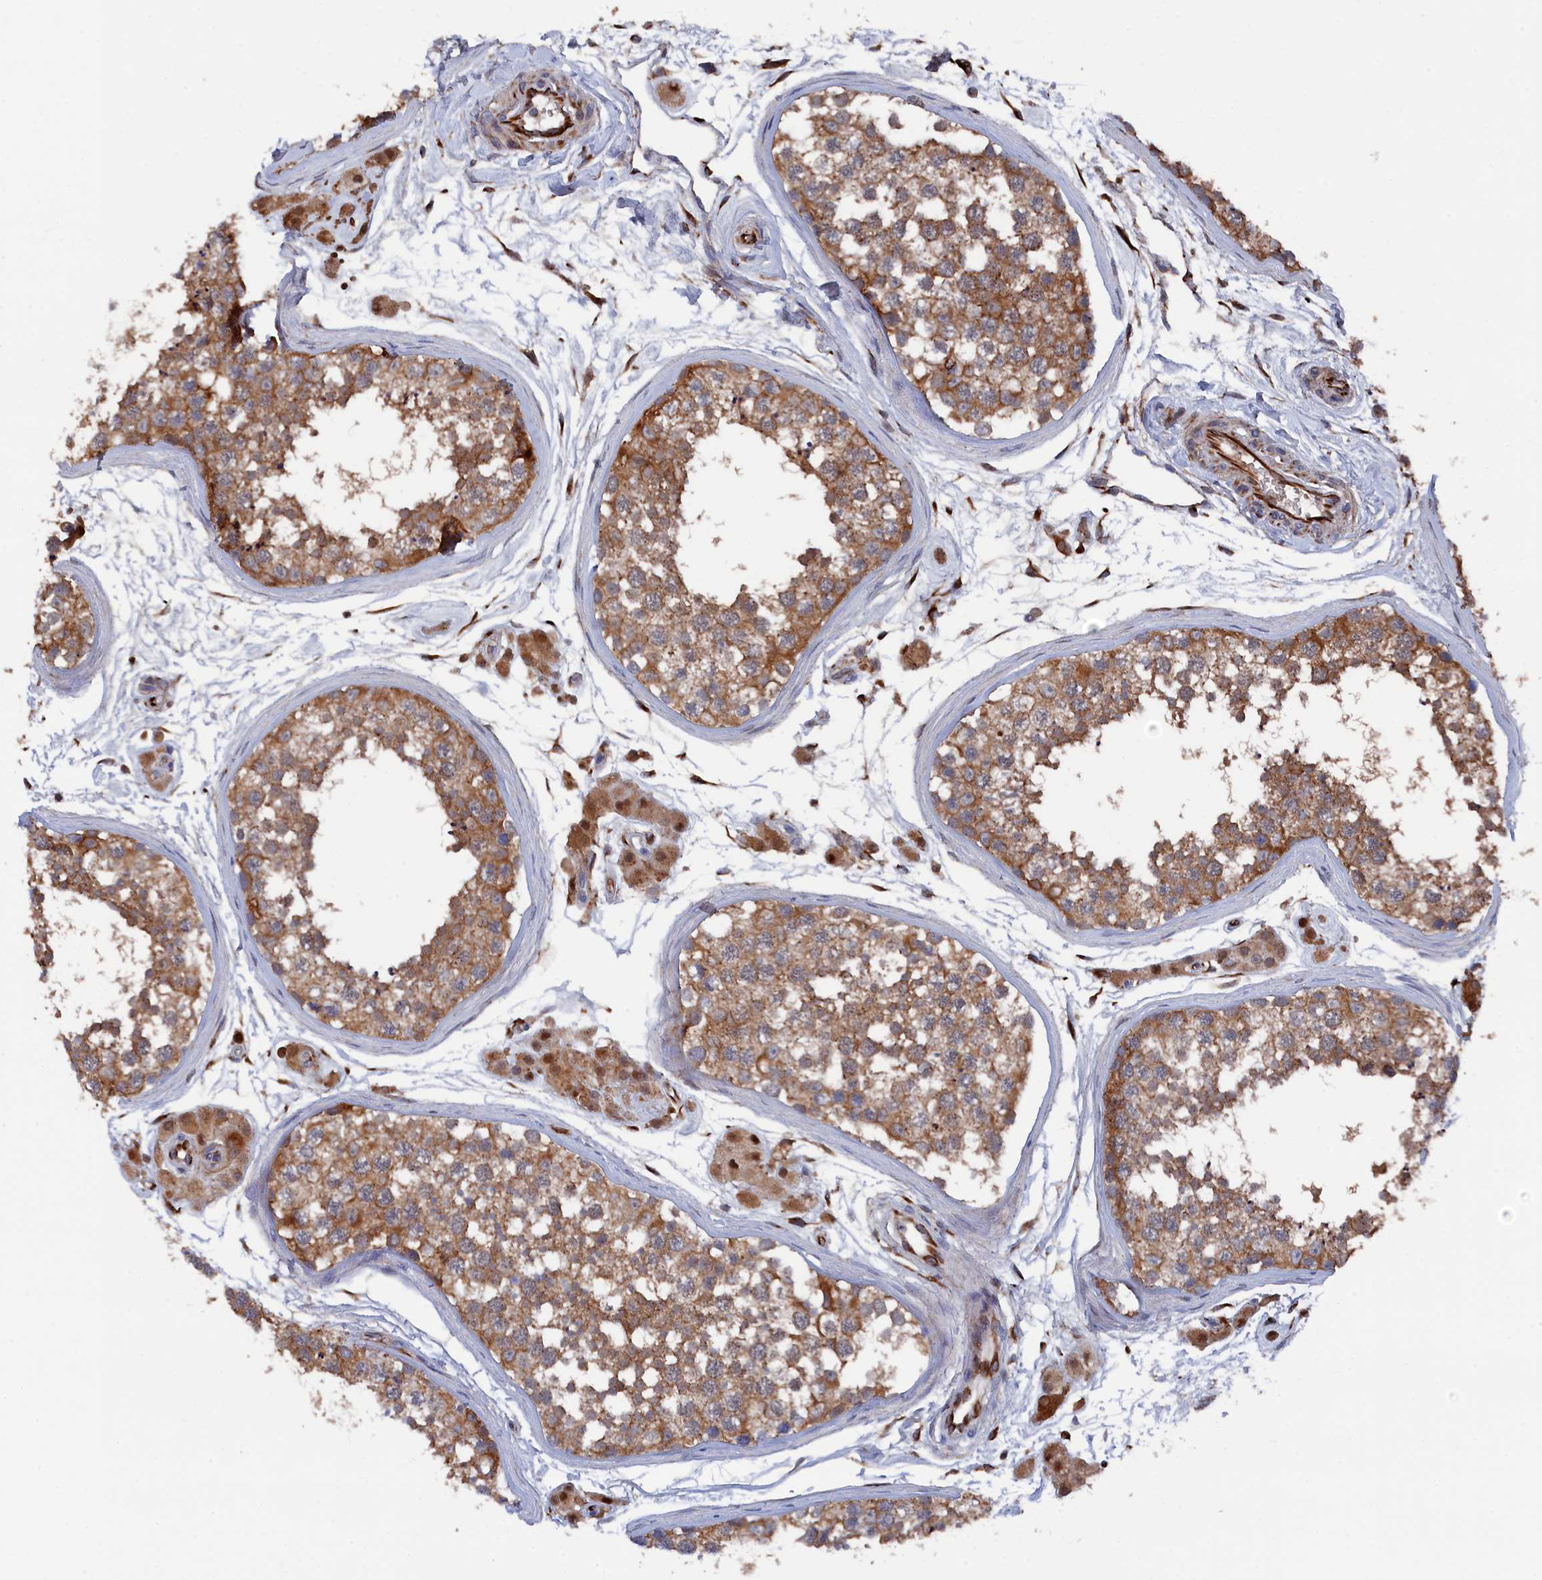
{"staining": {"intensity": "moderate", "quantity": ">75%", "location": "cytoplasmic/membranous"}, "tissue": "testis", "cell_type": "Cells in seminiferous ducts", "image_type": "normal", "snomed": [{"axis": "morphology", "description": "Normal tissue, NOS"}, {"axis": "topography", "description": "Testis"}], "caption": "IHC (DAB) staining of normal human testis reveals moderate cytoplasmic/membranous protein staining in about >75% of cells in seminiferous ducts.", "gene": "SMG9", "patient": {"sex": "male", "age": 56}}